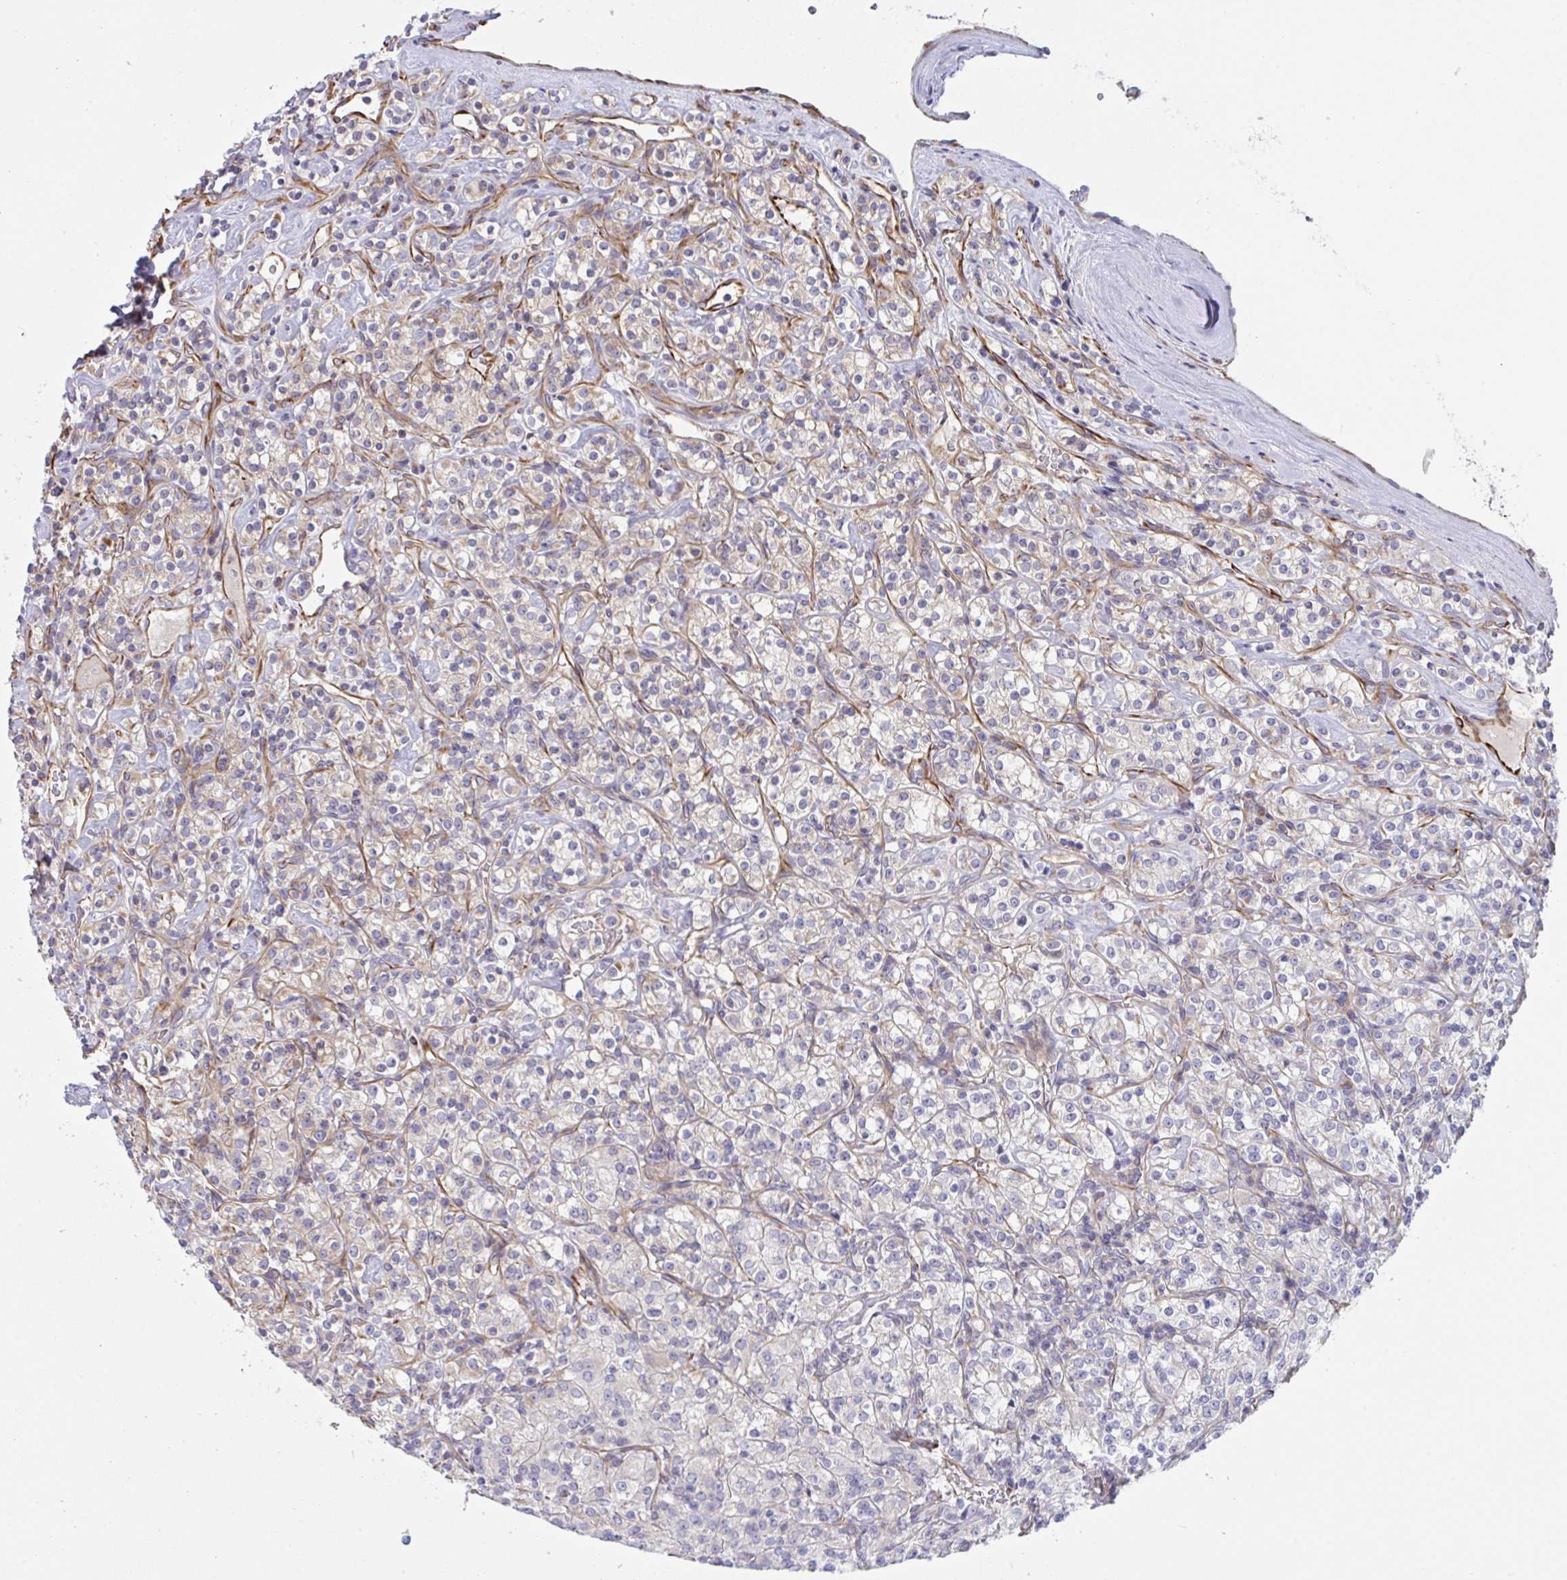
{"staining": {"intensity": "weak", "quantity": "<25%", "location": "cytoplasmic/membranous"}, "tissue": "renal cancer", "cell_type": "Tumor cells", "image_type": "cancer", "snomed": [{"axis": "morphology", "description": "Adenocarcinoma, NOS"}, {"axis": "topography", "description": "Kidney"}], "caption": "Tumor cells are negative for brown protein staining in adenocarcinoma (renal).", "gene": "DCBLD1", "patient": {"sex": "male", "age": 77}}